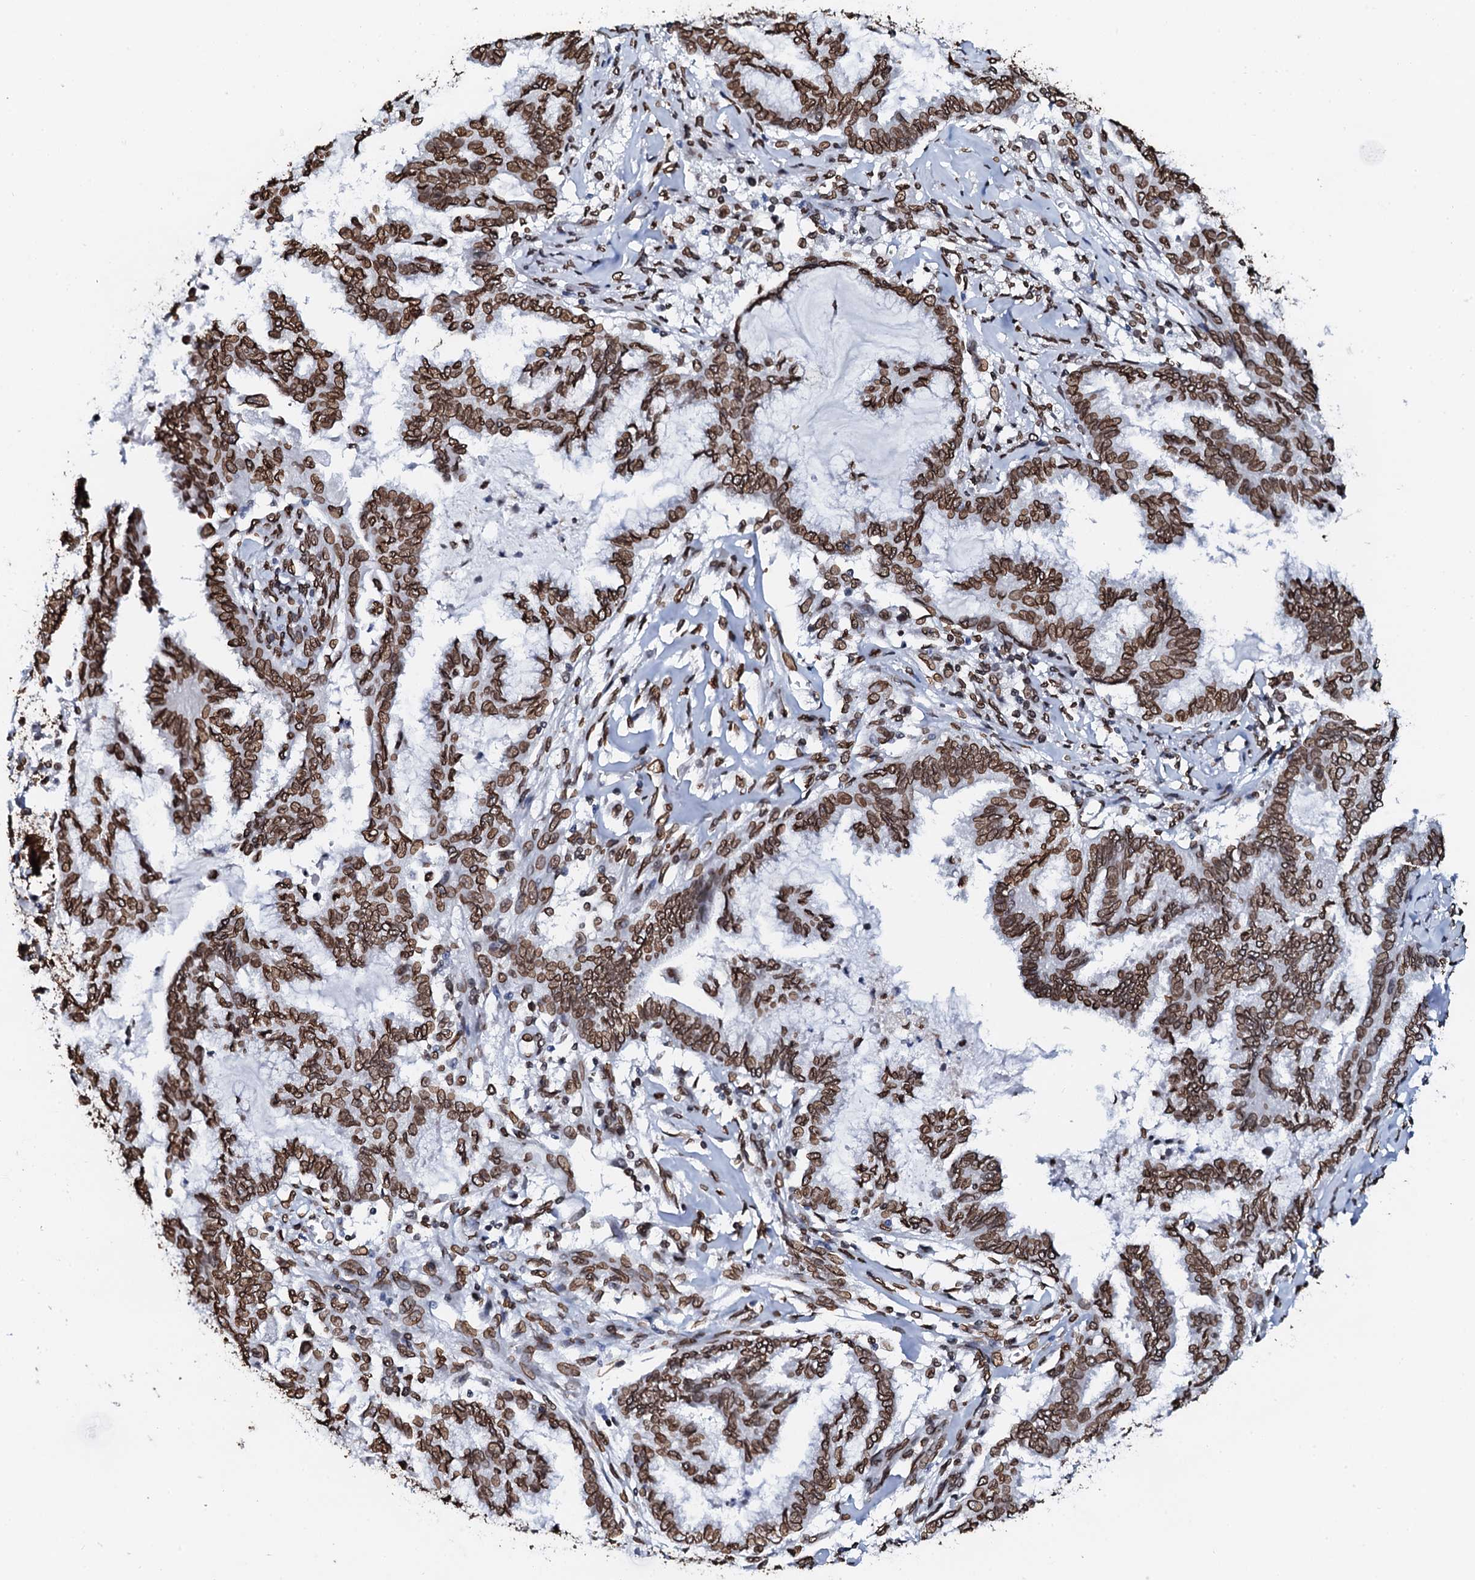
{"staining": {"intensity": "strong", "quantity": ">75%", "location": "cytoplasmic/membranous,nuclear"}, "tissue": "endometrial cancer", "cell_type": "Tumor cells", "image_type": "cancer", "snomed": [{"axis": "morphology", "description": "Adenocarcinoma, NOS"}, {"axis": "topography", "description": "Endometrium"}], "caption": "Protein staining reveals strong cytoplasmic/membranous and nuclear expression in approximately >75% of tumor cells in endometrial cancer (adenocarcinoma). The protein is stained brown, and the nuclei are stained in blue (DAB (3,3'-diaminobenzidine) IHC with brightfield microscopy, high magnification).", "gene": "KATNAL2", "patient": {"sex": "female", "age": 86}}